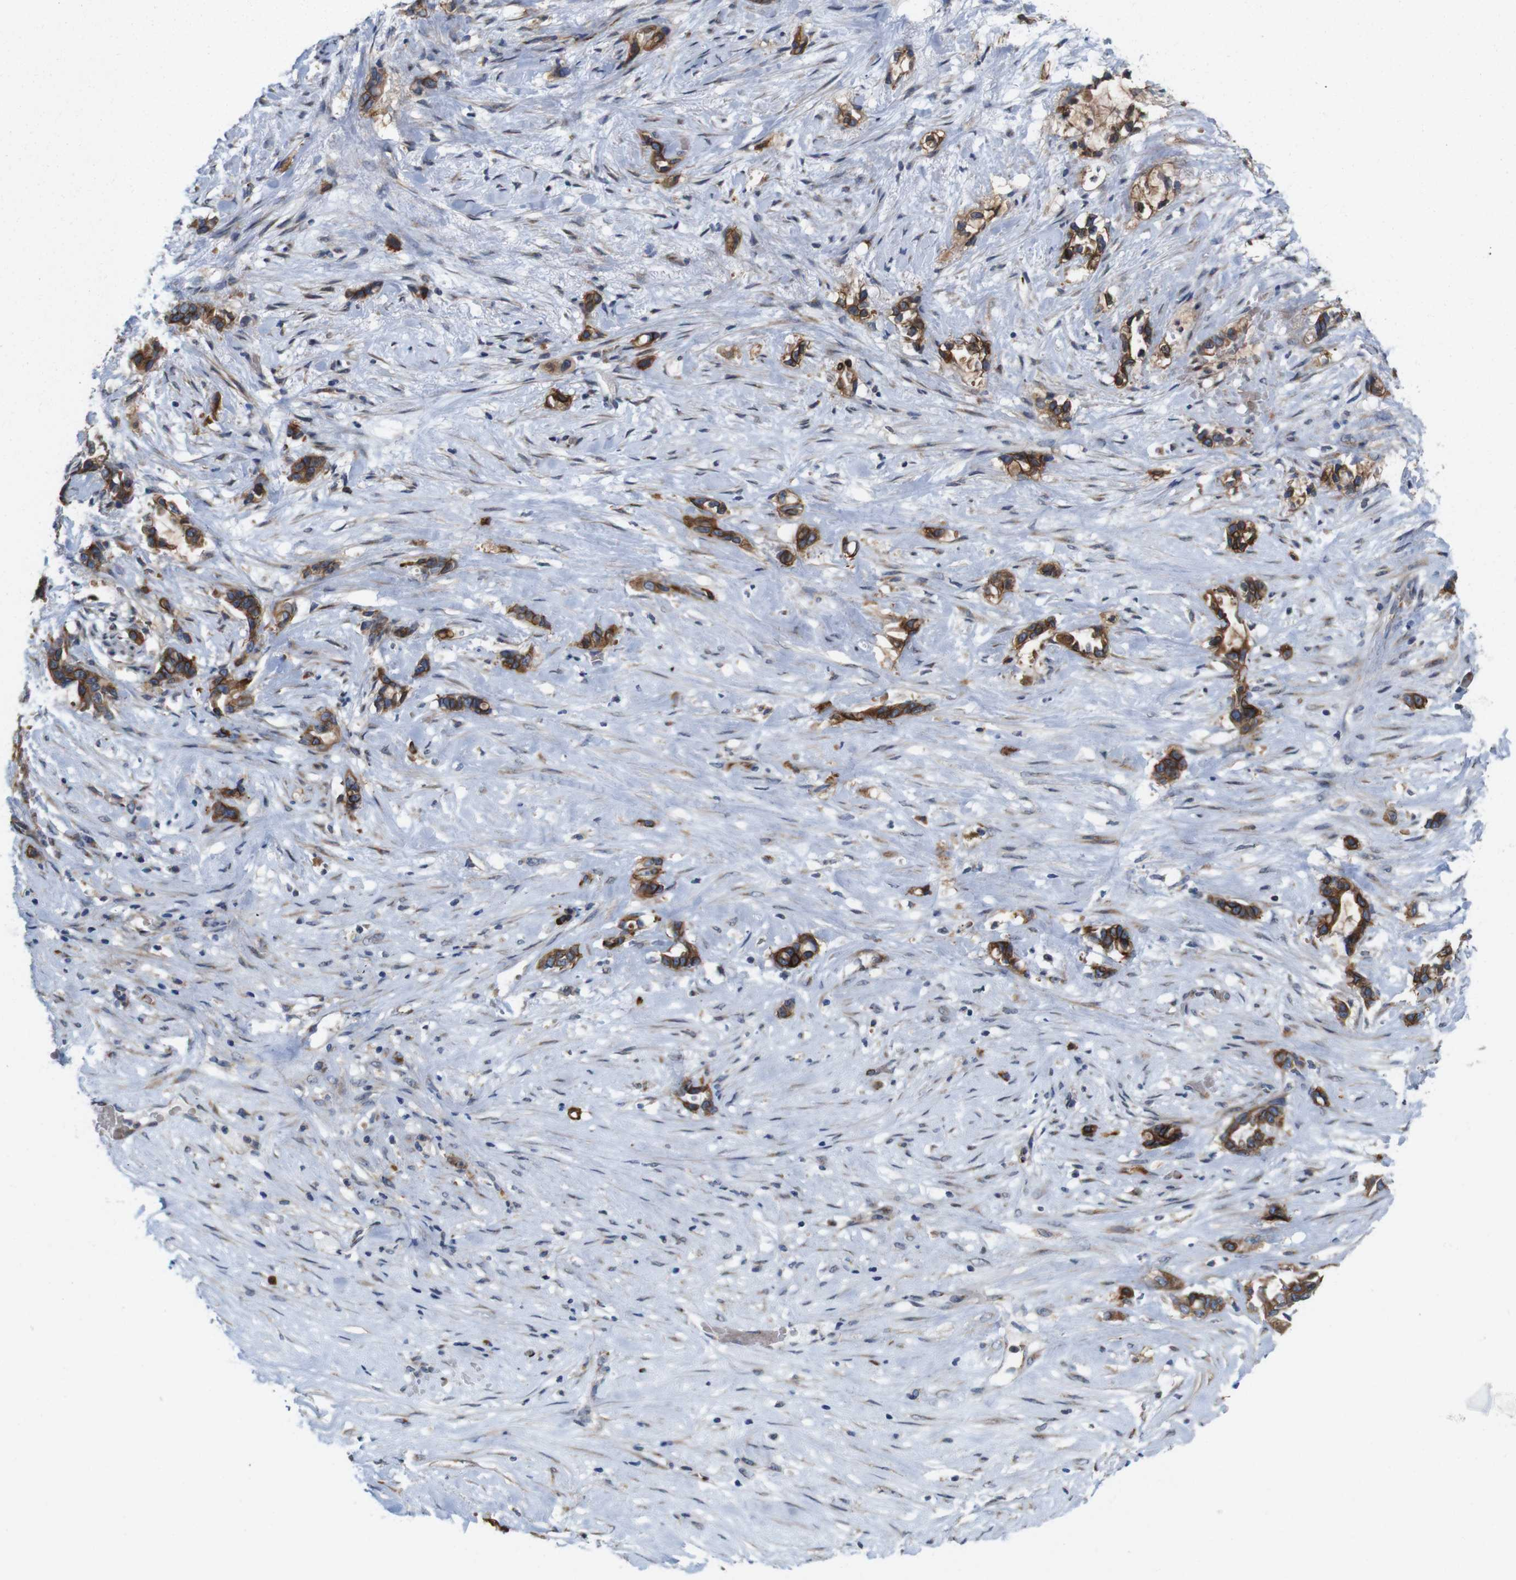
{"staining": {"intensity": "strong", "quantity": ">75%", "location": "cytoplasmic/membranous"}, "tissue": "liver cancer", "cell_type": "Tumor cells", "image_type": "cancer", "snomed": [{"axis": "morphology", "description": "Cholangiocarcinoma"}, {"axis": "topography", "description": "Liver"}], "caption": "Immunohistochemical staining of liver cancer exhibits strong cytoplasmic/membranous protein staining in approximately >75% of tumor cells.", "gene": "EFCAB14", "patient": {"sex": "female", "age": 65}}